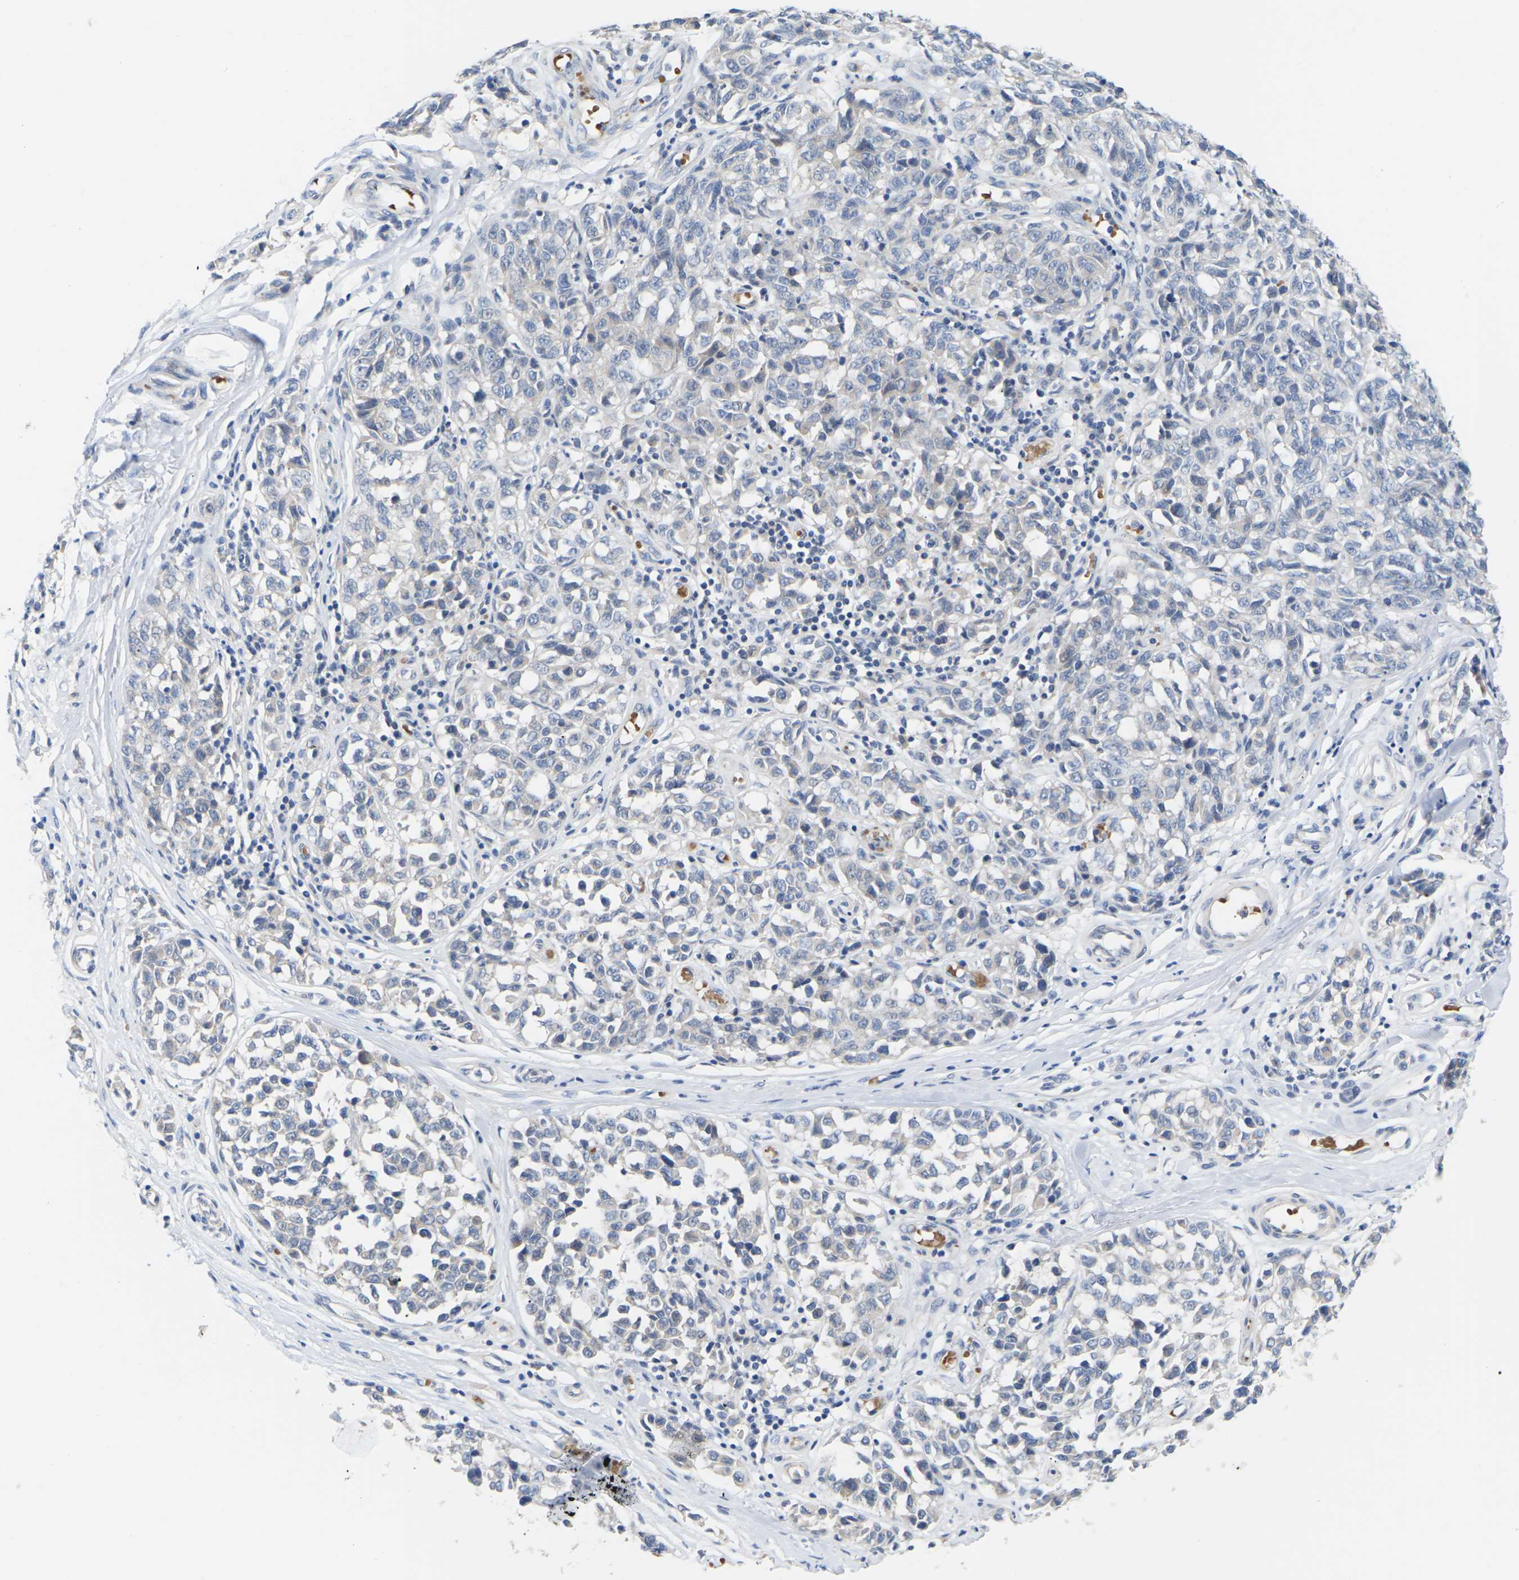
{"staining": {"intensity": "negative", "quantity": "none", "location": "none"}, "tissue": "melanoma", "cell_type": "Tumor cells", "image_type": "cancer", "snomed": [{"axis": "morphology", "description": "Malignant melanoma, NOS"}, {"axis": "topography", "description": "Skin"}], "caption": "Protein analysis of melanoma demonstrates no significant expression in tumor cells.", "gene": "TMCO4", "patient": {"sex": "female", "age": 64}}